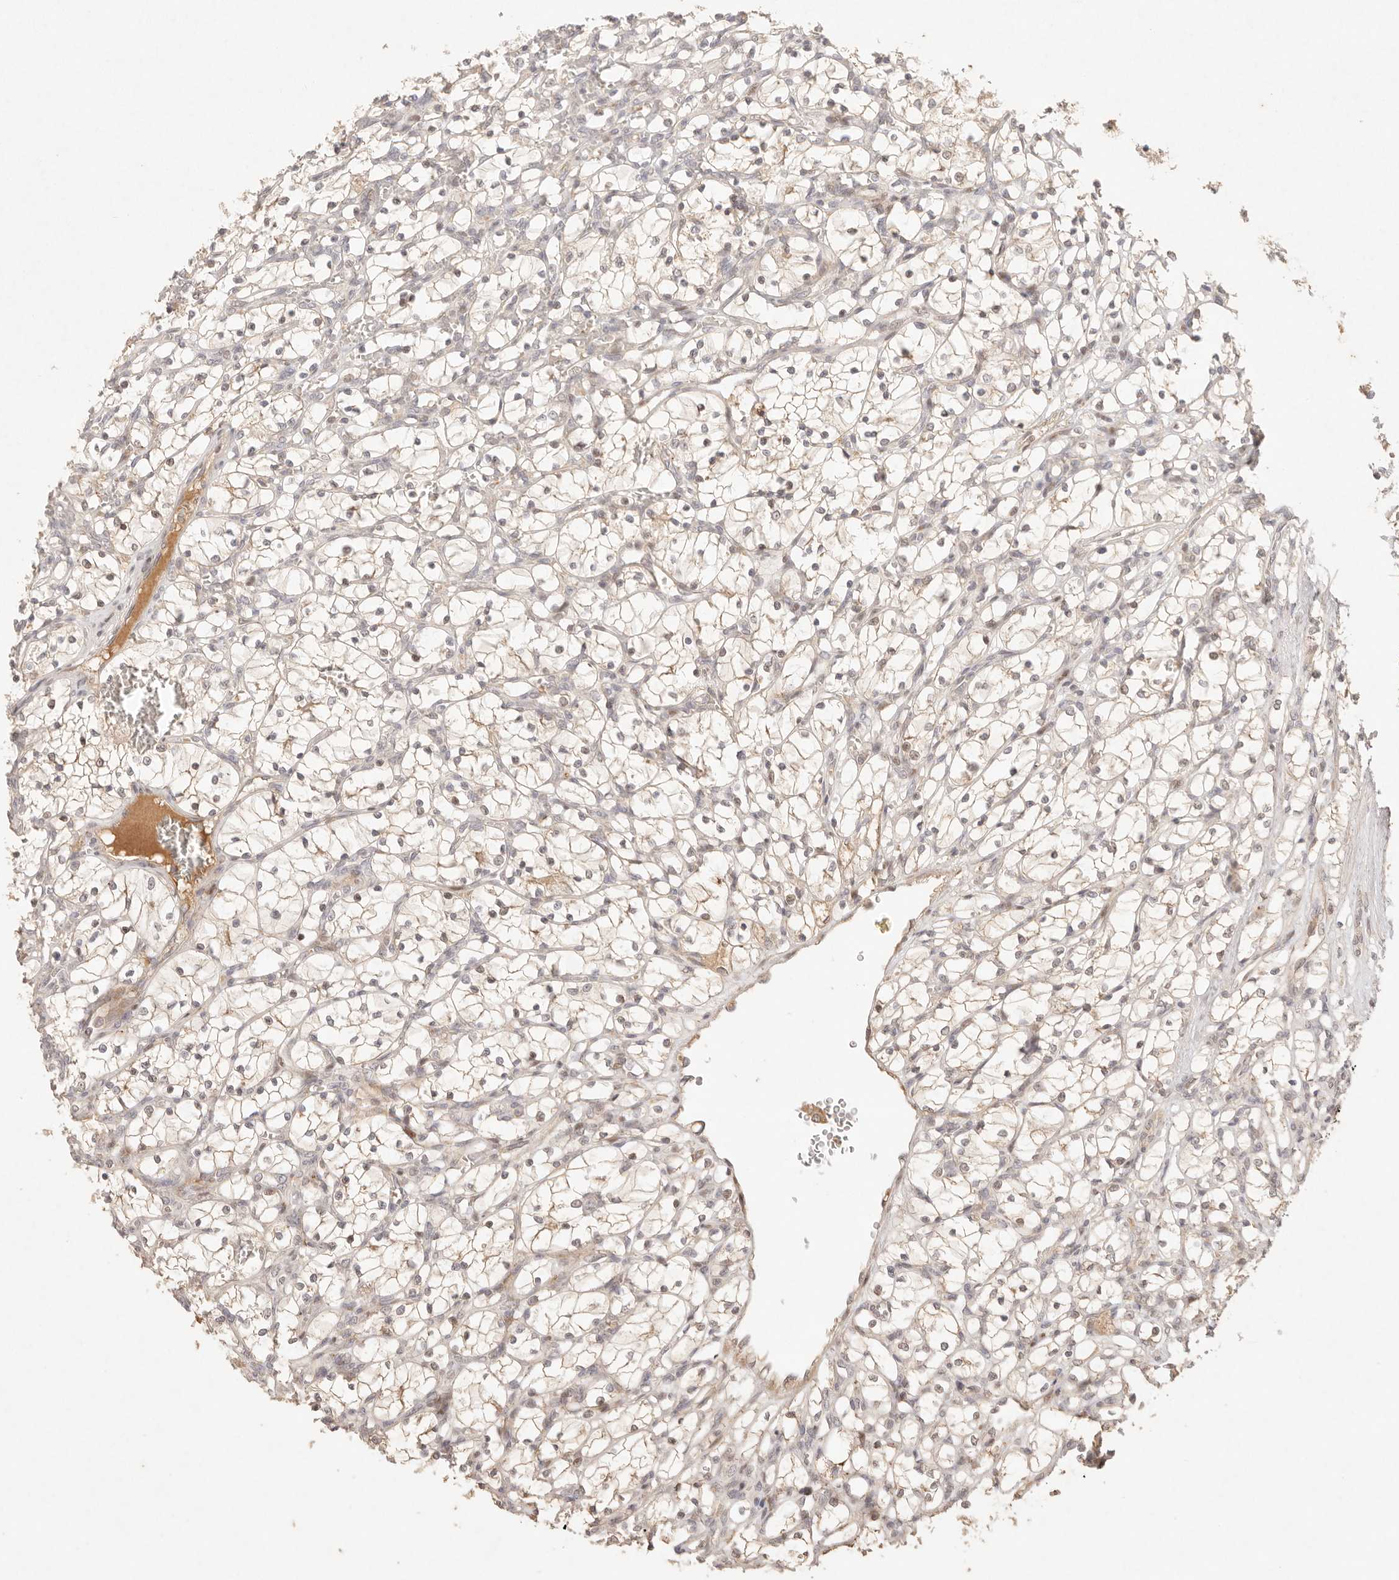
{"staining": {"intensity": "weak", "quantity": "25%-75%", "location": "cytoplasmic/membranous,nuclear"}, "tissue": "renal cancer", "cell_type": "Tumor cells", "image_type": "cancer", "snomed": [{"axis": "morphology", "description": "Adenocarcinoma, NOS"}, {"axis": "topography", "description": "Kidney"}], "caption": "Immunohistochemical staining of human renal cancer (adenocarcinoma) demonstrates low levels of weak cytoplasmic/membranous and nuclear protein expression in approximately 25%-75% of tumor cells.", "gene": "PHLDA3", "patient": {"sex": "female", "age": 69}}